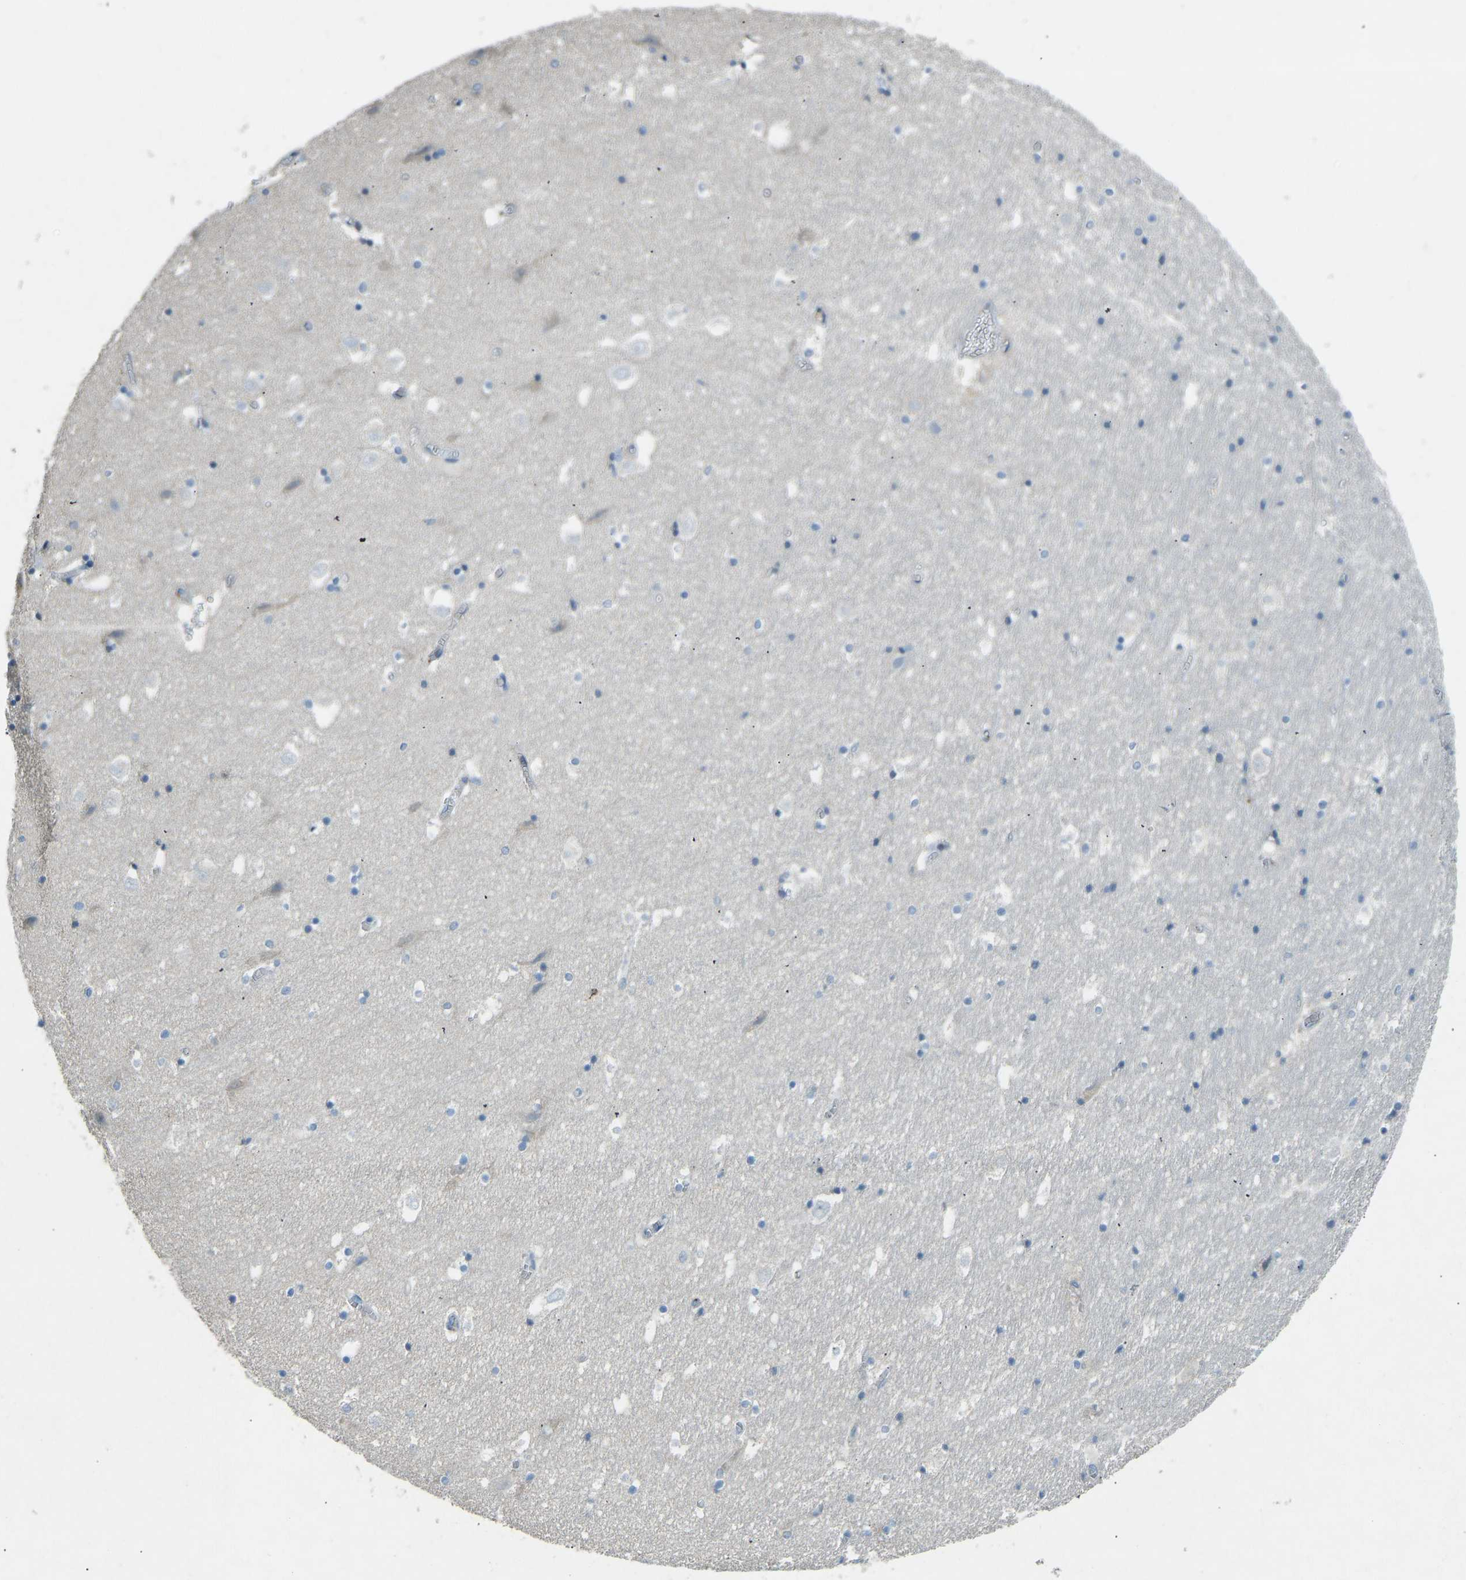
{"staining": {"intensity": "negative", "quantity": "none", "location": "none"}, "tissue": "hippocampus", "cell_type": "Glial cells", "image_type": "normal", "snomed": [{"axis": "morphology", "description": "Normal tissue, NOS"}, {"axis": "topography", "description": "Hippocampus"}], "caption": "This is an IHC image of benign hippocampus. There is no expression in glial cells.", "gene": "FBLN2", "patient": {"sex": "male", "age": 45}}